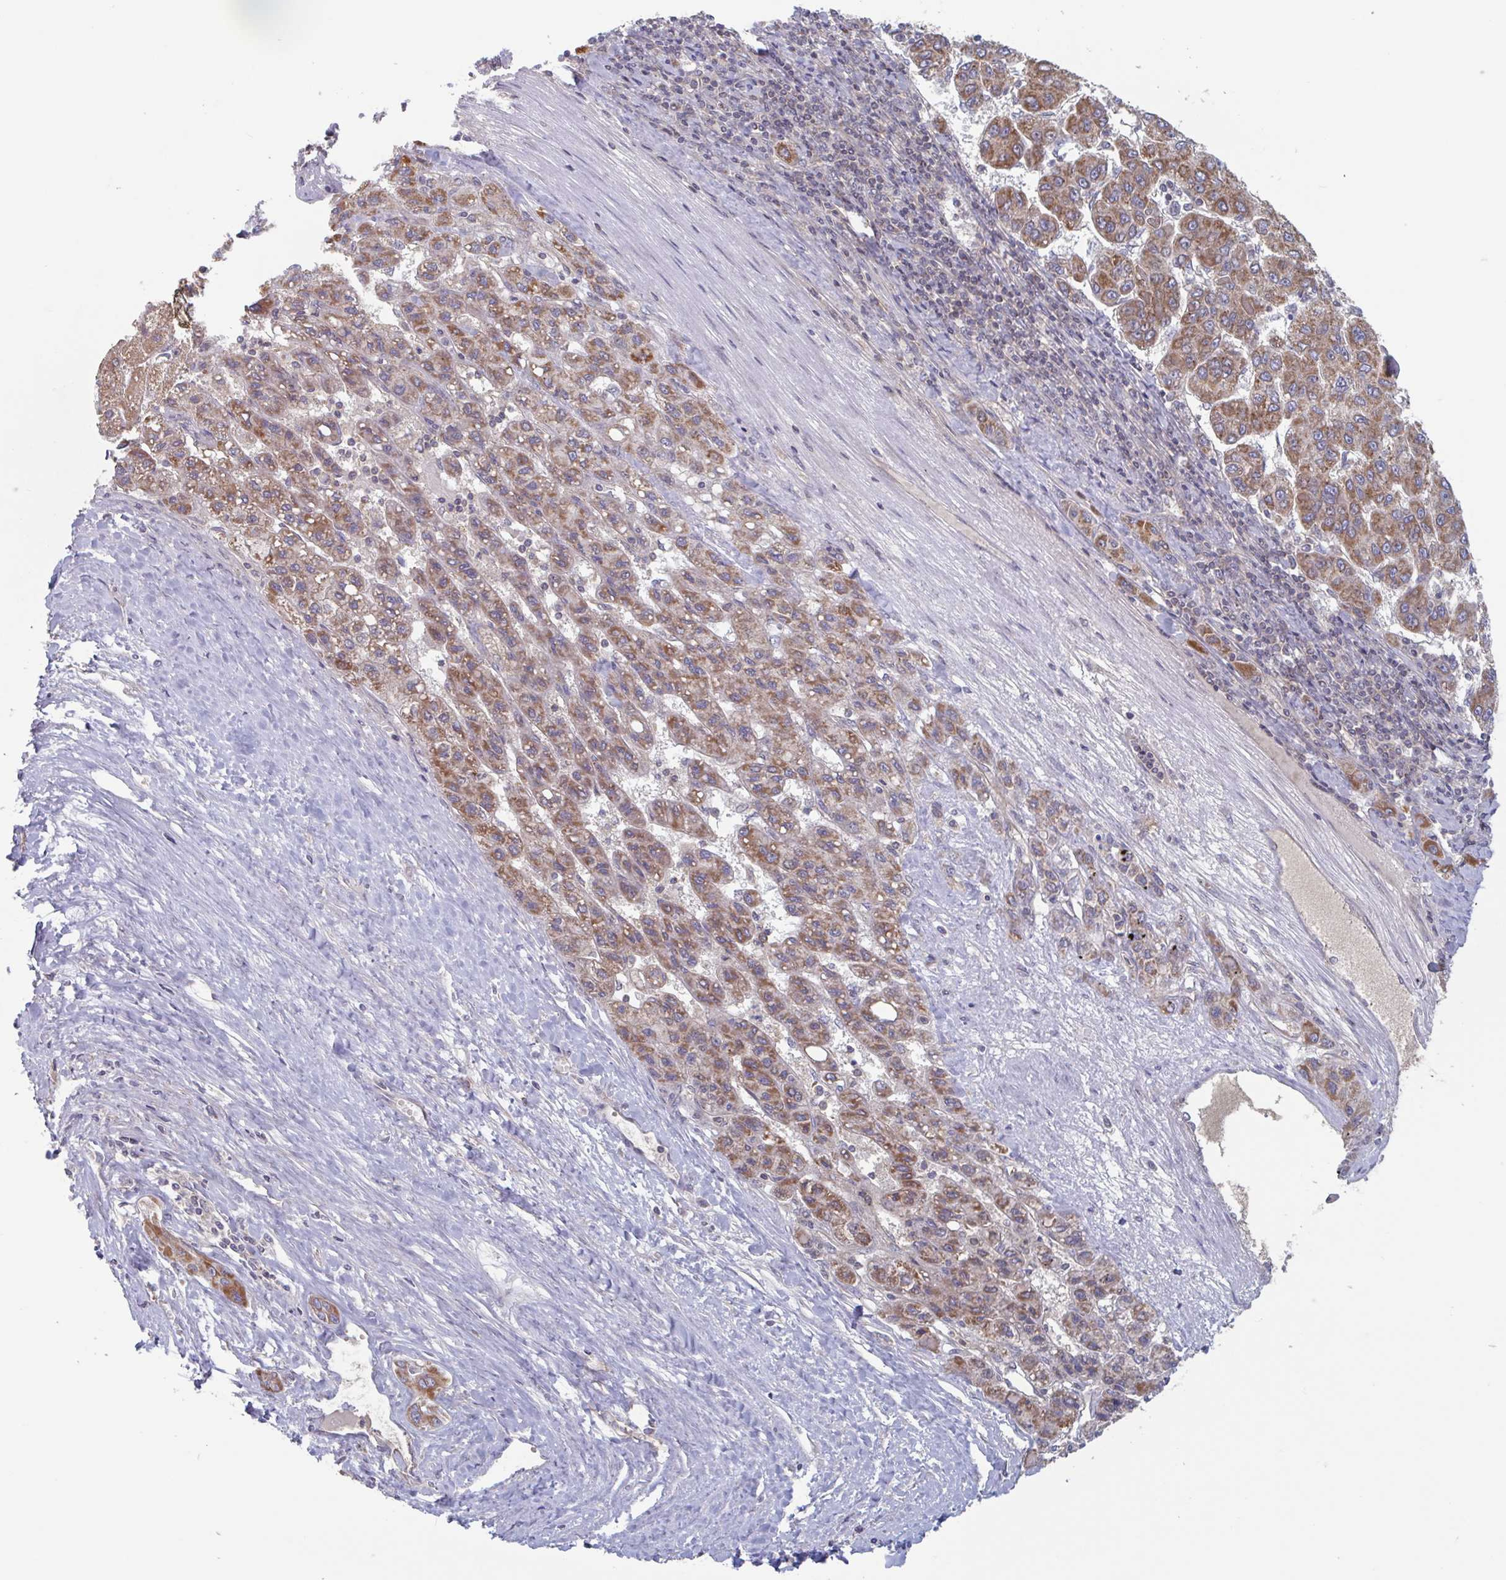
{"staining": {"intensity": "moderate", "quantity": ">75%", "location": "cytoplasmic/membranous"}, "tissue": "liver cancer", "cell_type": "Tumor cells", "image_type": "cancer", "snomed": [{"axis": "morphology", "description": "Carcinoma, Hepatocellular, NOS"}, {"axis": "topography", "description": "Liver"}], "caption": "Immunohistochemical staining of liver cancer demonstrates medium levels of moderate cytoplasmic/membranous positivity in about >75% of tumor cells.", "gene": "SURF1", "patient": {"sex": "female", "age": 82}}